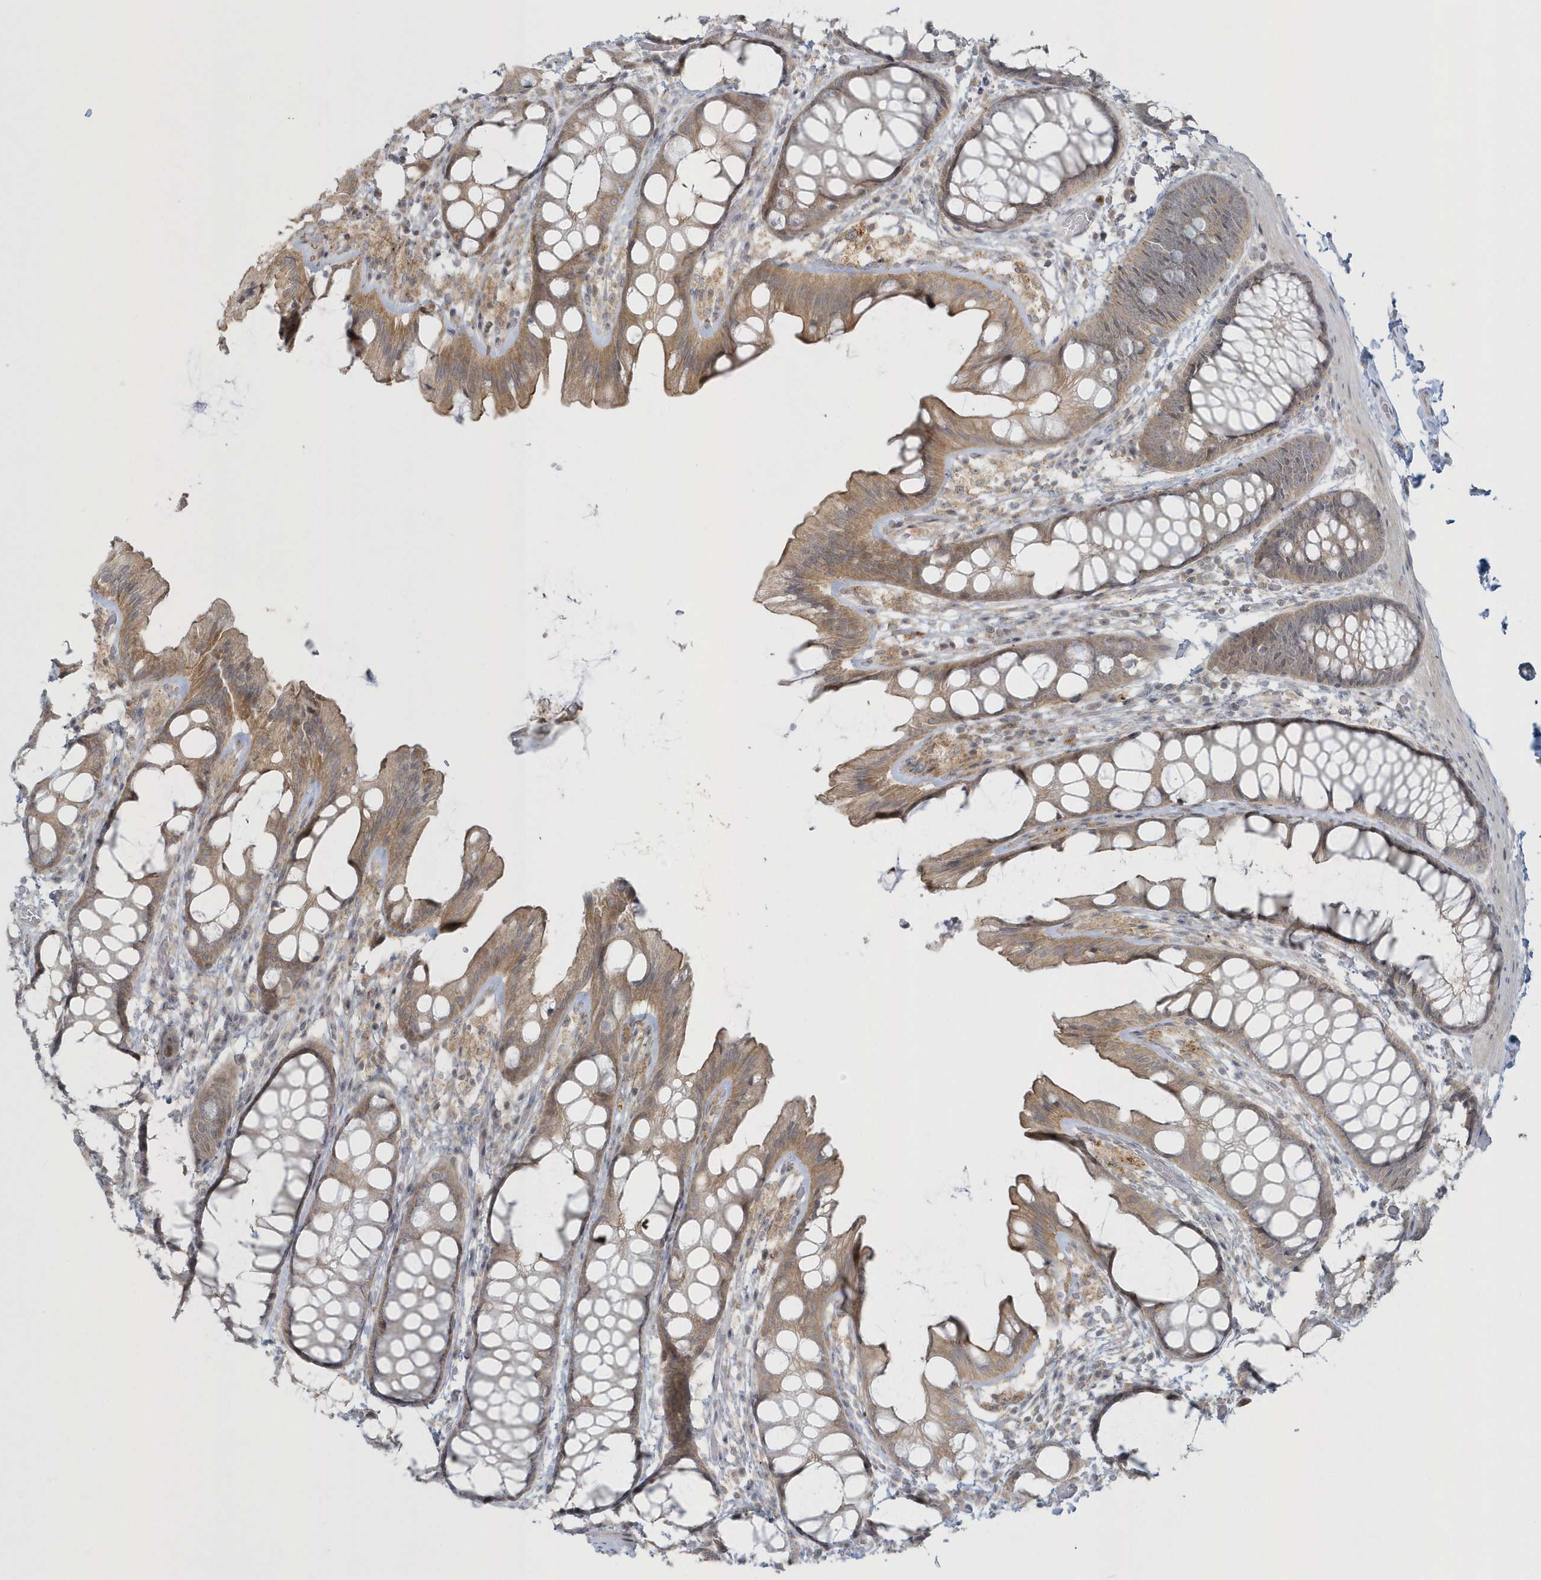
{"staining": {"intensity": "negative", "quantity": "none", "location": "none"}, "tissue": "colon", "cell_type": "Endothelial cells", "image_type": "normal", "snomed": [{"axis": "morphology", "description": "Normal tissue, NOS"}, {"axis": "topography", "description": "Colon"}], "caption": "An immunohistochemistry image of unremarkable colon is shown. There is no staining in endothelial cells of colon. (DAB IHC, high magnification).", "gene": "BLTP3A", "patient": {"sex": "male", "age": 47}}